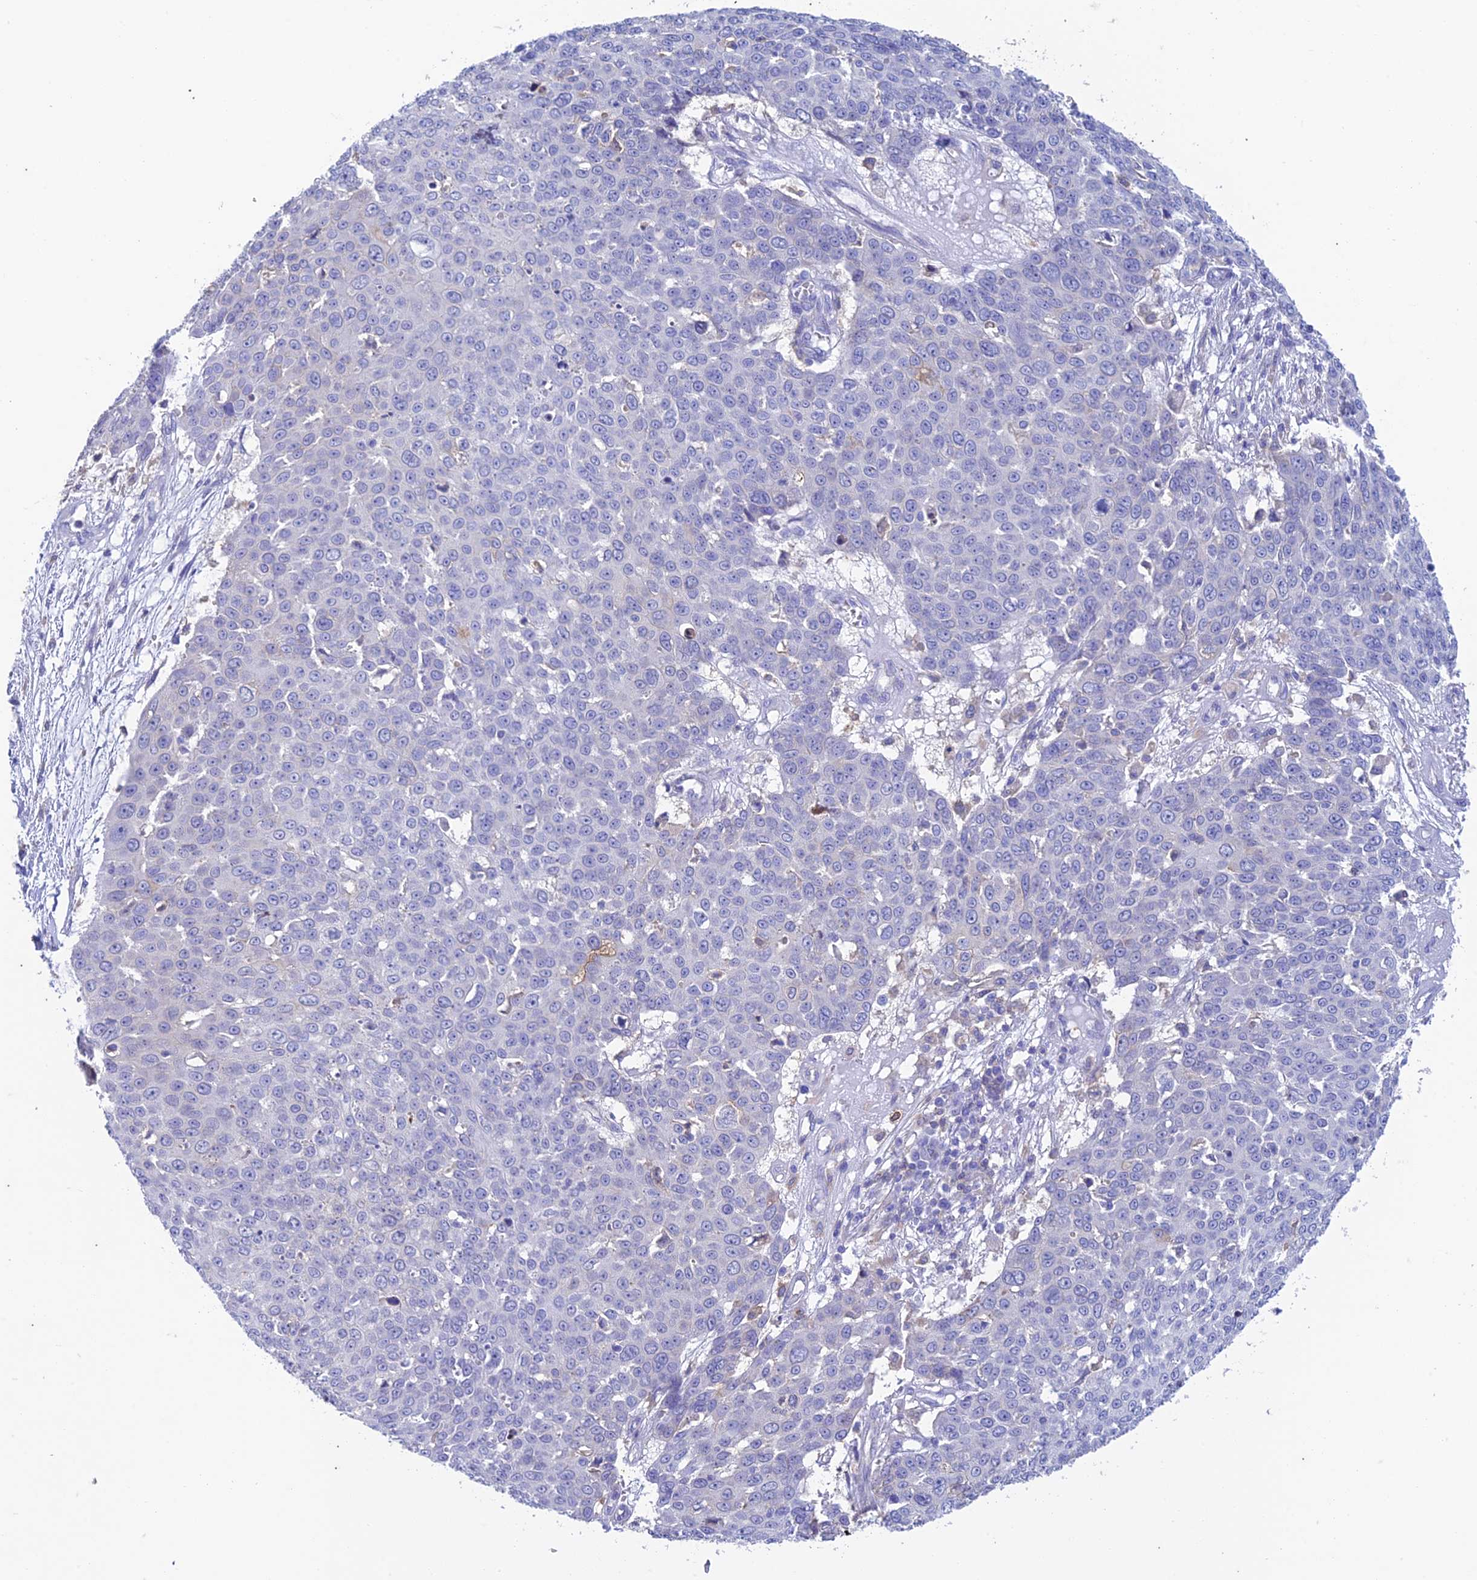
{"staining": {"intensity": "negative", "quantity": "none", "location": "none"}, "tissue": "skin cancer", "cell_type": "Tumor cells", "image_type": "cancer", "snomed": [{"axis": "morphology", "description": "Squamous cell carcinoma, NOS"}, {"axis": "topography", "description": "Skin"}], "caption": "High power microscopy histopathology image of an IHC image of squamous cell carcinoma (skin), revealing no significant expression in tumor cells. The staining was performed using DAB to visualize the protein expression in brown, while the nuclei were stained in blue with hematoxylin (Magnification: 20x).", "gene": "FGF7", "patient": {"sex": "male", "age": 71}}